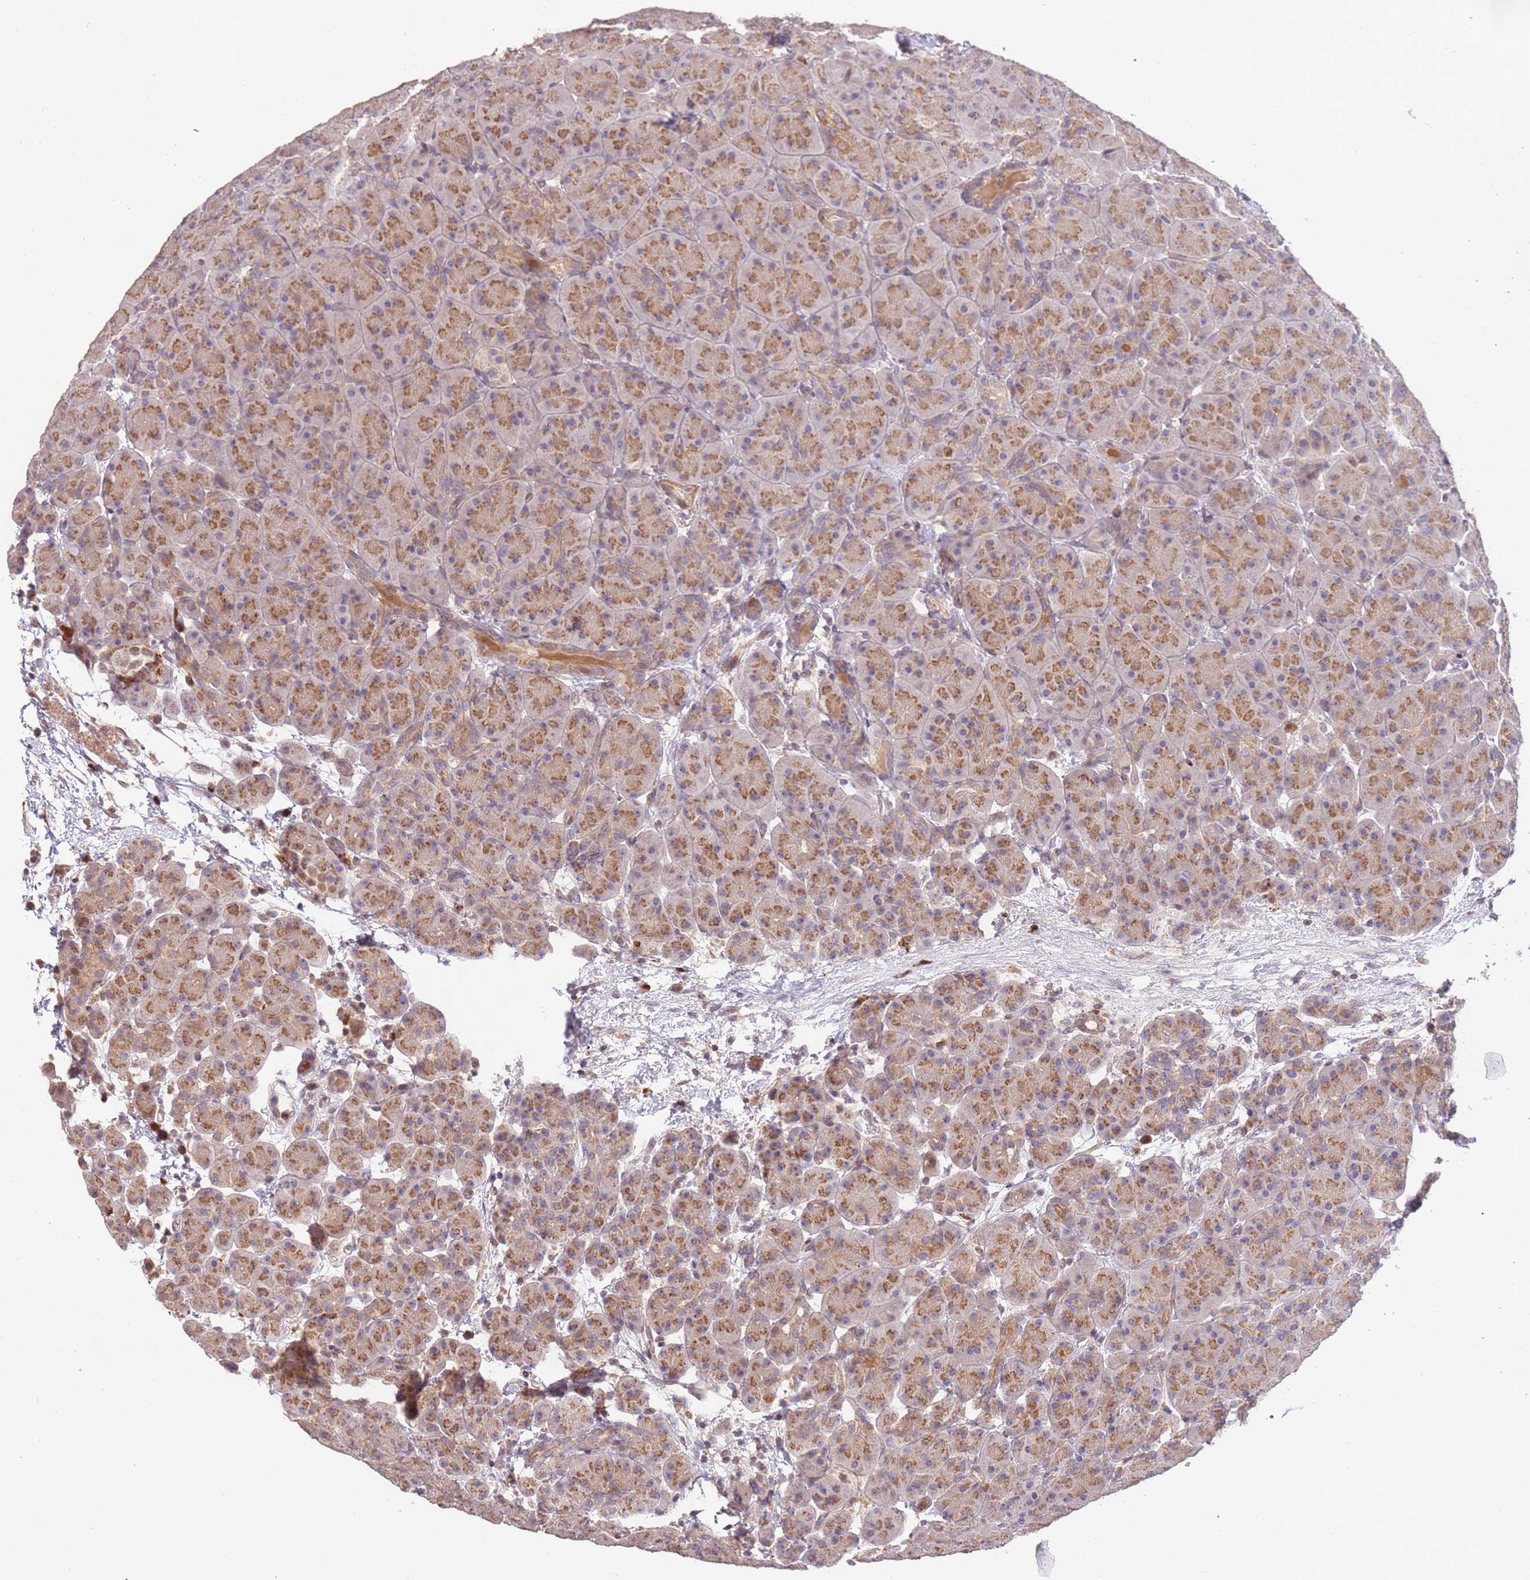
{"staining": {"intensity": "moderate", "quantity": ">75%", "location": "cytoplasmic/membranous"}, "tissue": "pancreas", "cell_type": "Exocrine glandular cells", "image_type": "normal", "snomed": [{"axis": "morphology", "description": "Normal tissue, NOS"}, {"axis": "topography", "description": "Pancreas"}], "caption": "Immunohistochemistry micrograph of normal human pancreas stained for a protein (brown), which shows medium levels of moderate cytoplasmic/membranous expression in approximately >75% of exocrine glandular cells.", "gene": "SLC16A4", "patient": {"sex": "male", "age": 66}}